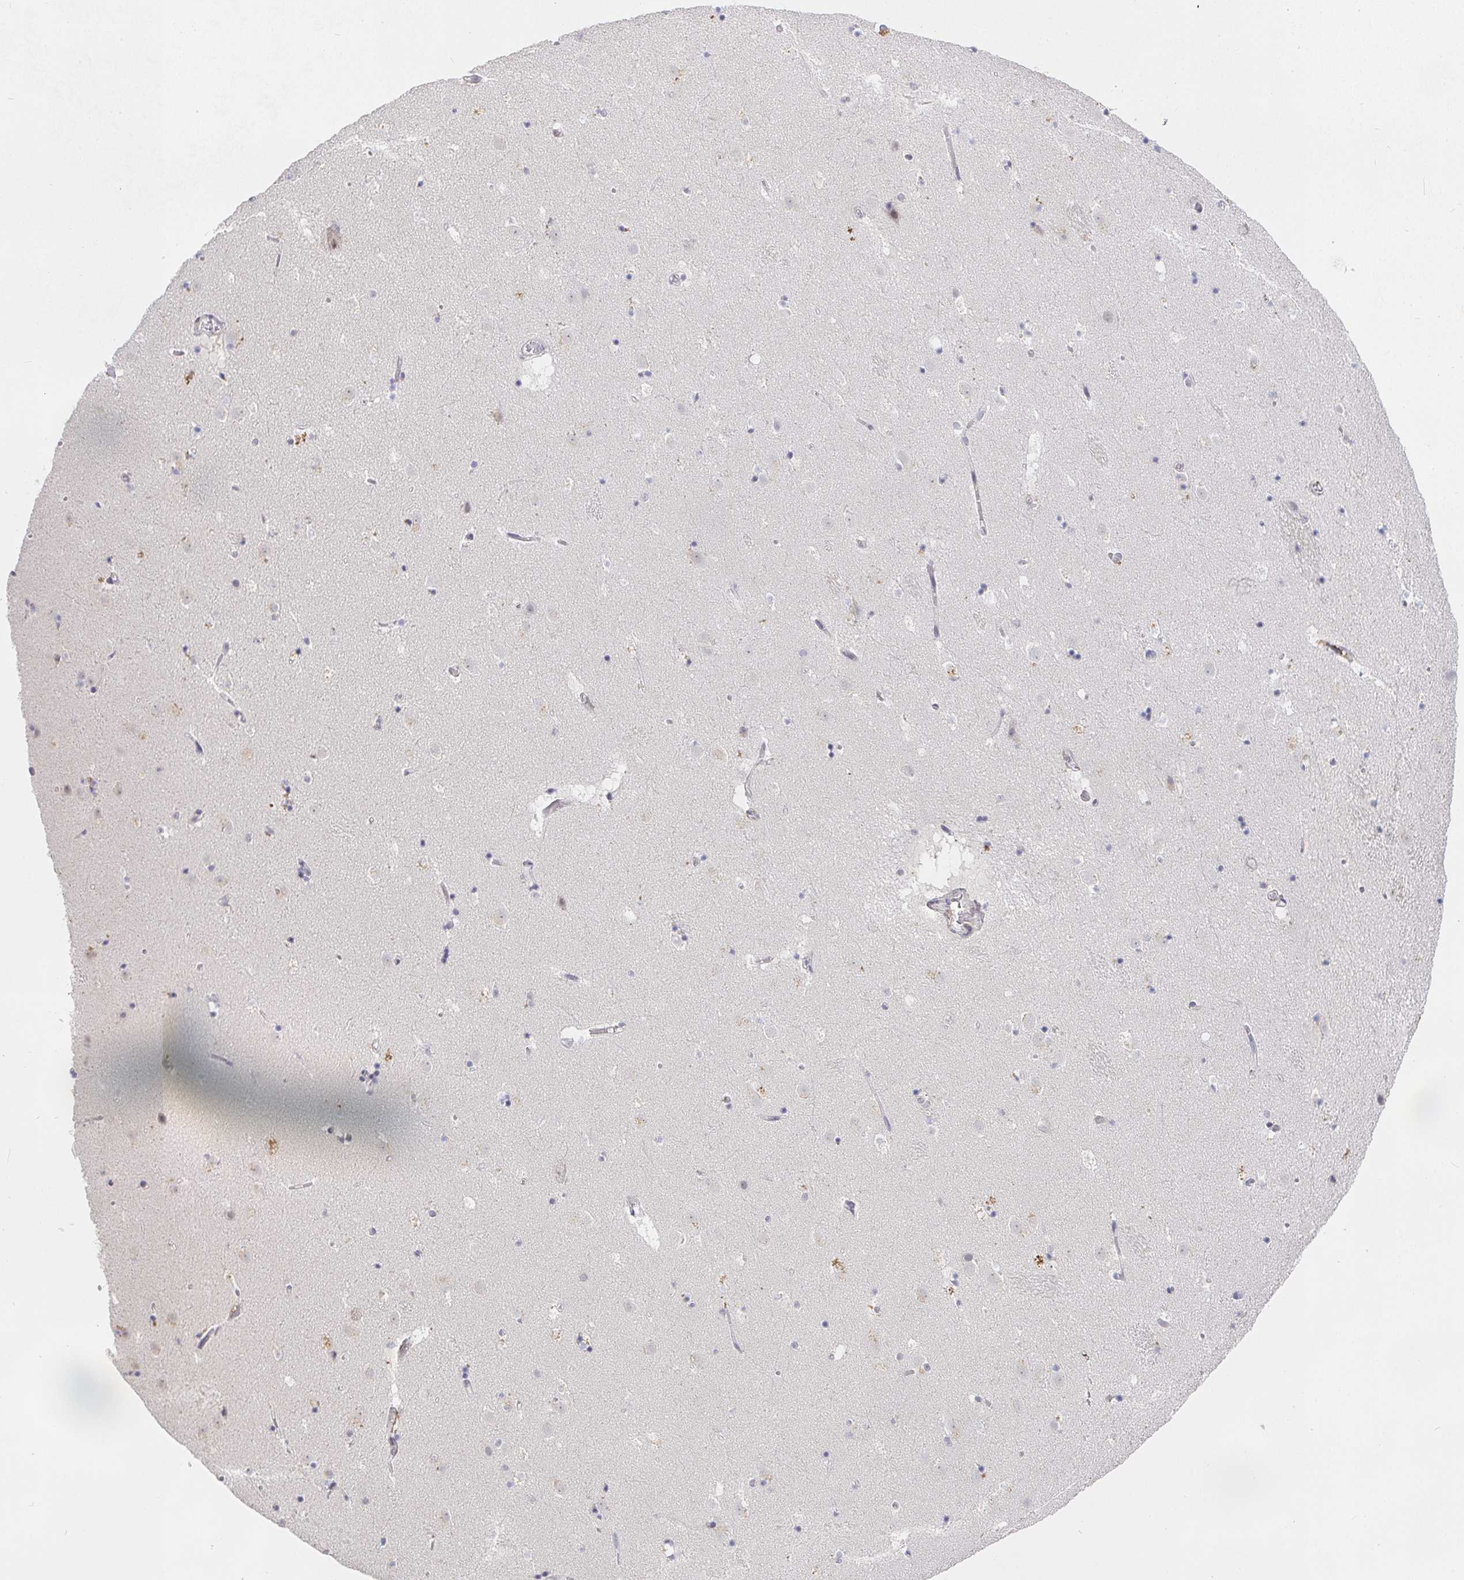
{"staining": {"intensity": "negative", "quantity": "none", "location": "none"}, "tissue": "caudate", "cell_type": "Glial cells", "image_type": "normal", "snomed": [{"axis": "morphology", "description": "Normal tissue, NOS"}, {"axis": "topography", "description": "Lateral ventricle wall"}], "caption": "High magnification brightfield microscopy of normal caudate stained with DAB (3,3'-diaminobenzidine) (brown) and counterstained with hematoxylin (blue): glial cells show no significant positivity. (Stains: DAB (3,3'-diaminobenzidine) immunohistochemistry with hematoxylin counter stain, Microscopy: brightfield microscopy at high magnification).", "gene": "RCOR1", "patient": {"sex": "male", "age": 37}}